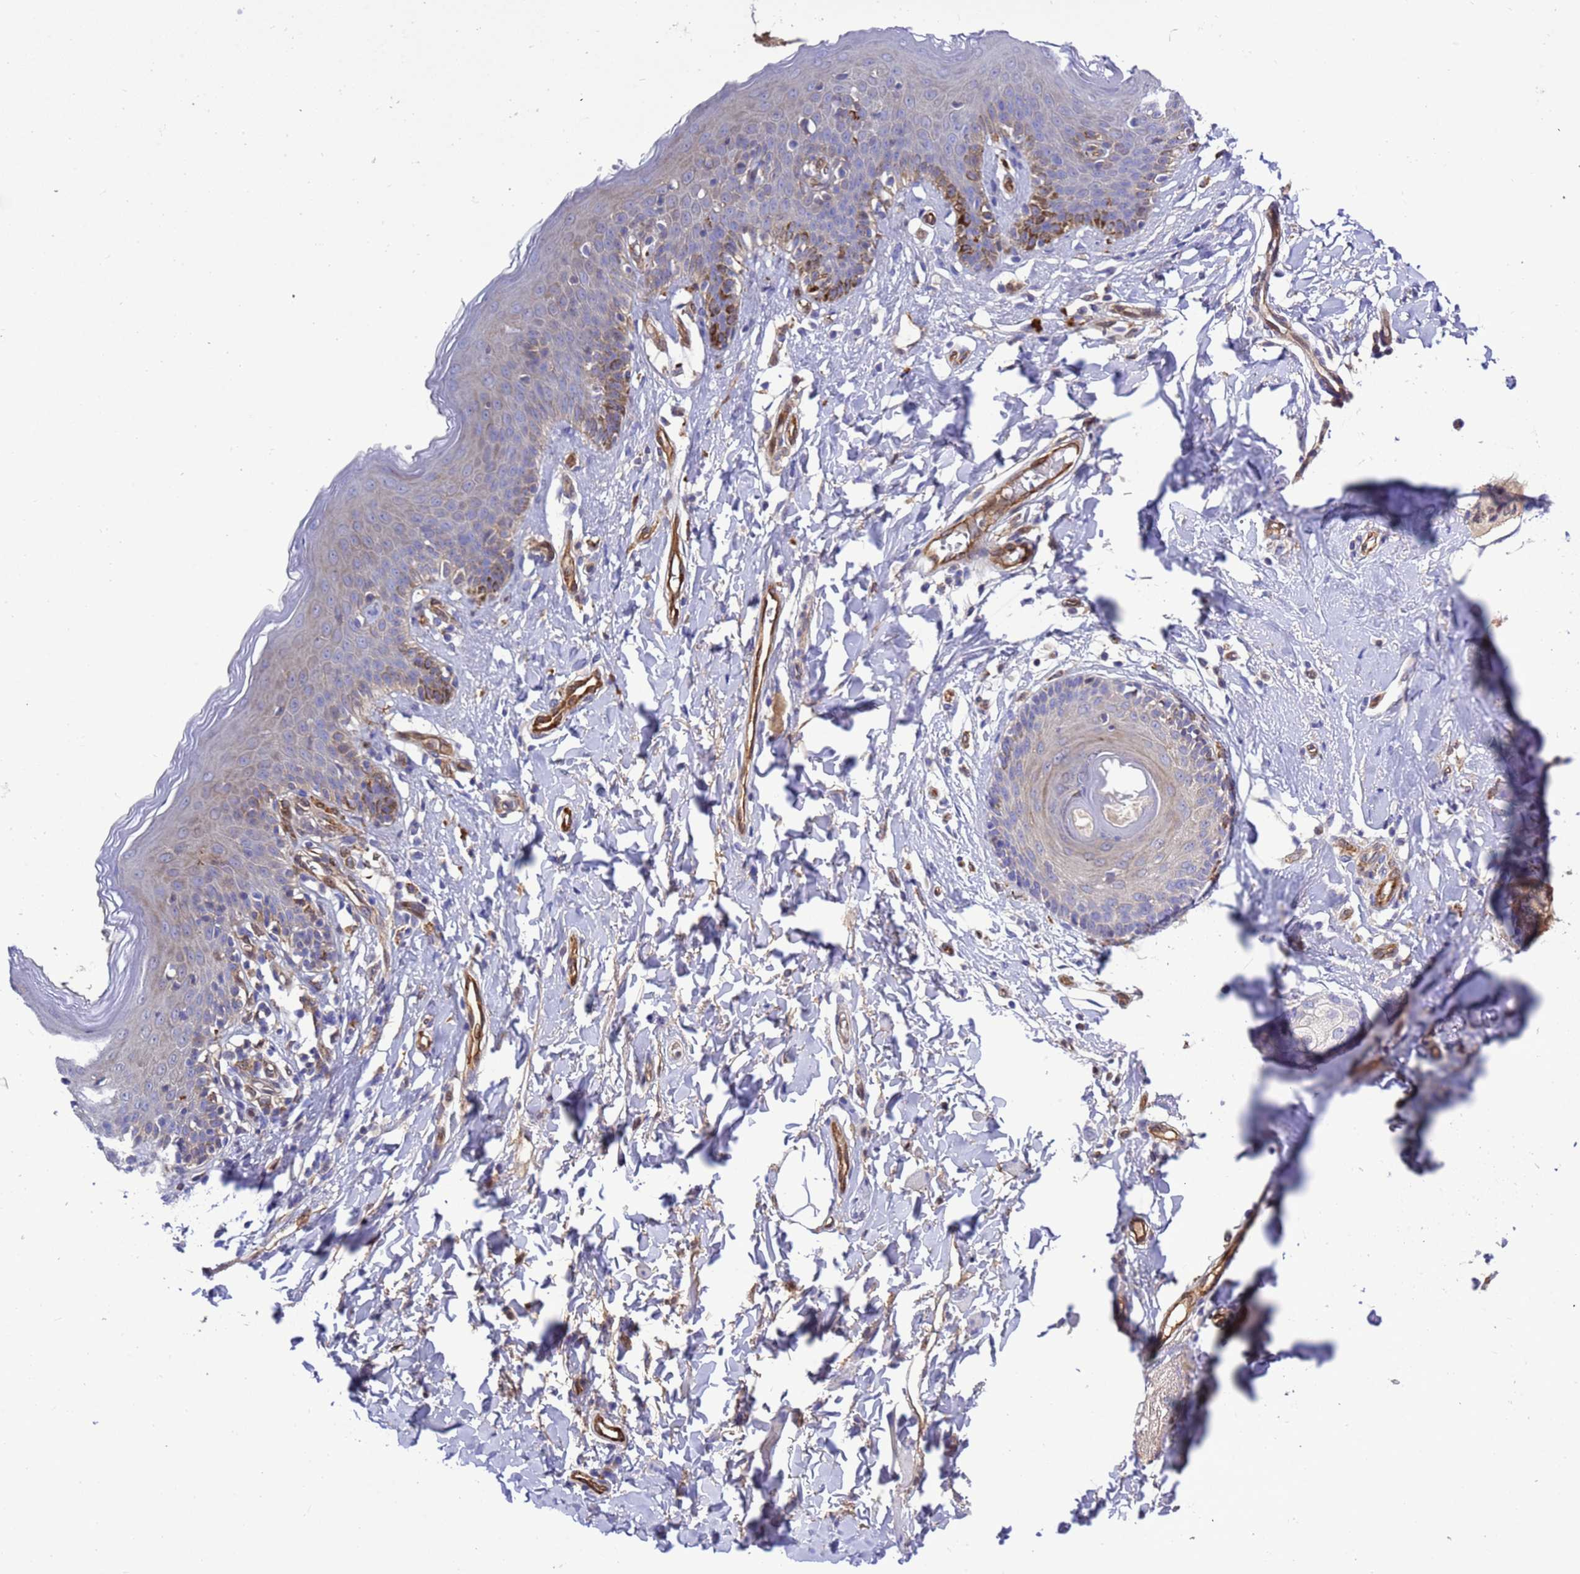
{"staining": {"intensity": "weak", "quantity": "<25%", "location": "cytoplasmic/membranous"}, "tissue": "skin", "cell_type": "Epidermal cells", "image_type": "normal", "snomed": [{"axis": "morphology", "description": "Normal tissue, NOS"}, {"axis": "topography", "description": "Vulva"}], "caption": "Immunohistochemistry (IHC) photomicrograph of benign skin stained for a protein (brown), which shows no expression in epidermal cells.", "gene": "FOXRED1", "patient": {"sex": "female", "age": 66}}